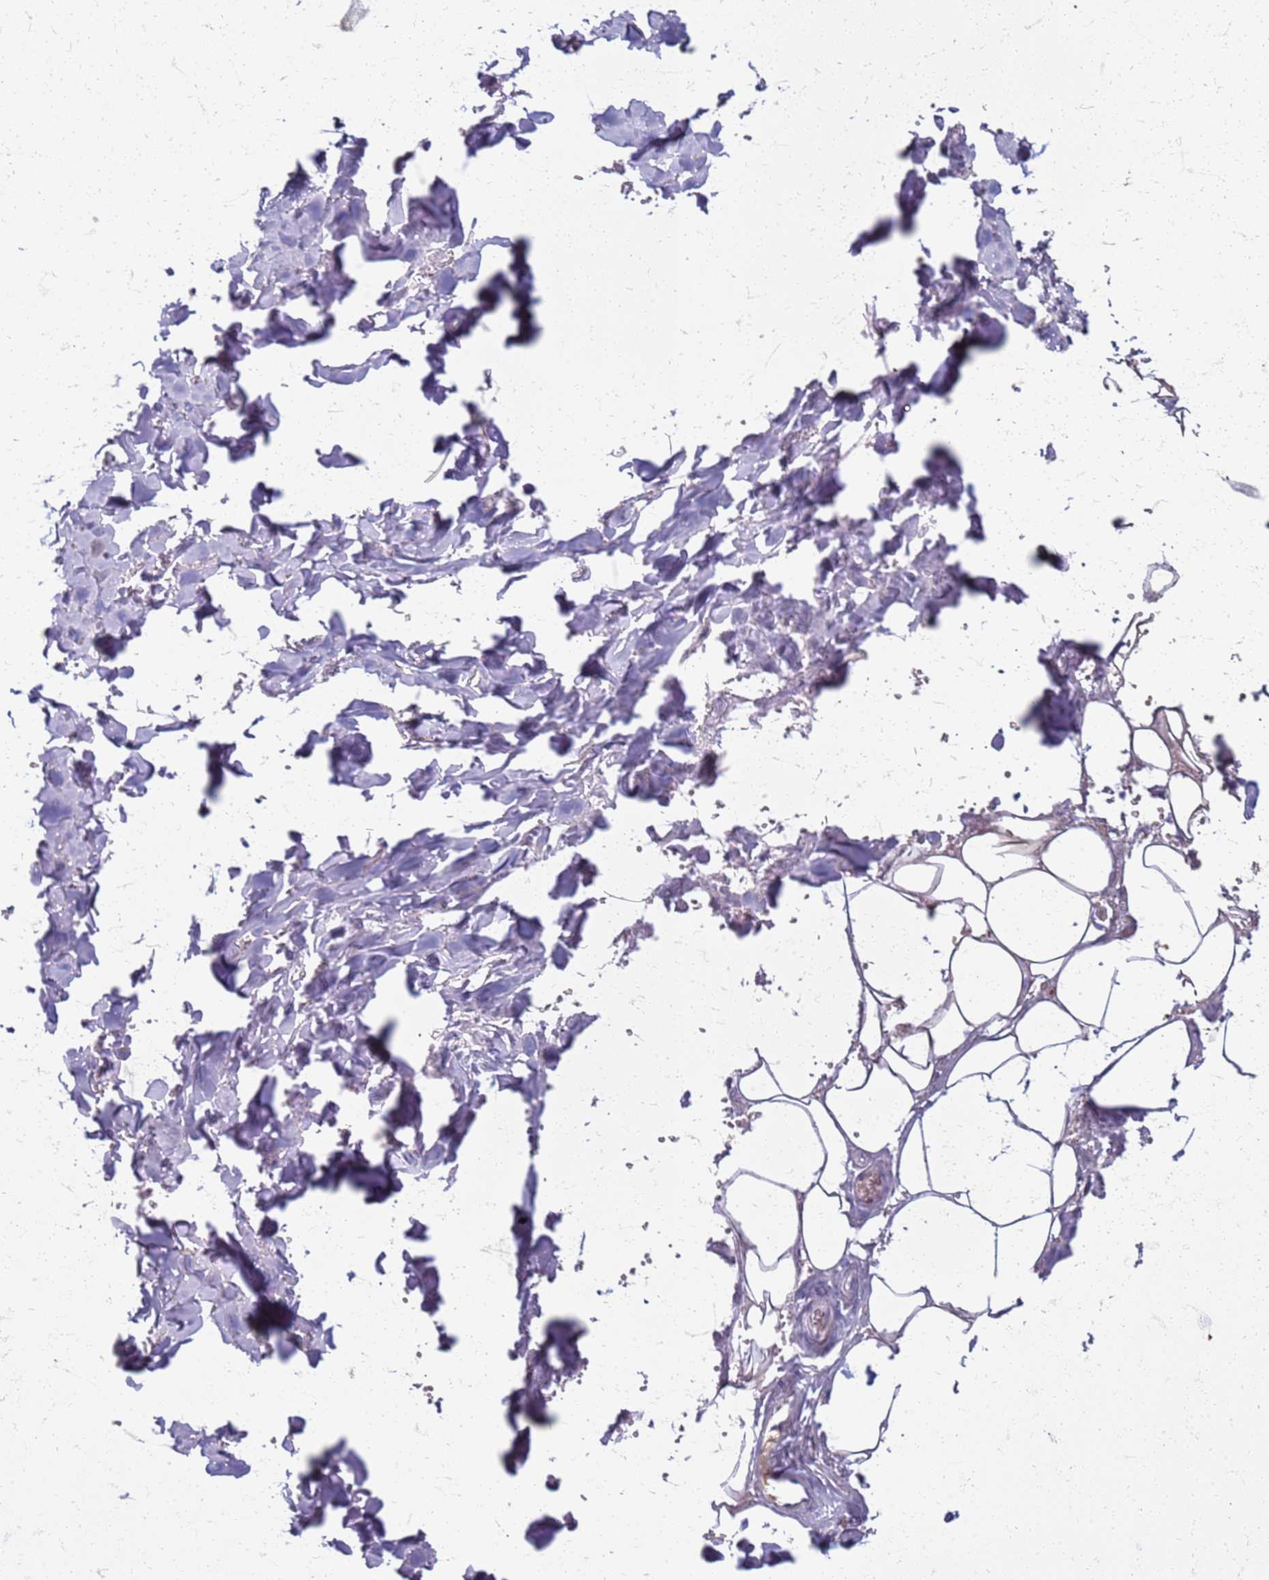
{"staining": {"intensity": "negative", "quantity": "none", "location": "none"}, "tissue": "adipose tissue", "cell_type": "Adipocytes", "image_type": "normal", "snomed": [{"axis": "morphology", "description": "Normal tissue, NOS"}, {"axis": "topography", "description": "Salivary gland"}, {"axis": "topography", "description": "Peripheral nerve tissue"}], "caption": "IHC of unremarkable human adipose tissue demonstrates no positivity in adipocytes. Nuclei are stained in blue.", "gene": "PDK3", "patient": {"sex": "male", "age": 38}}